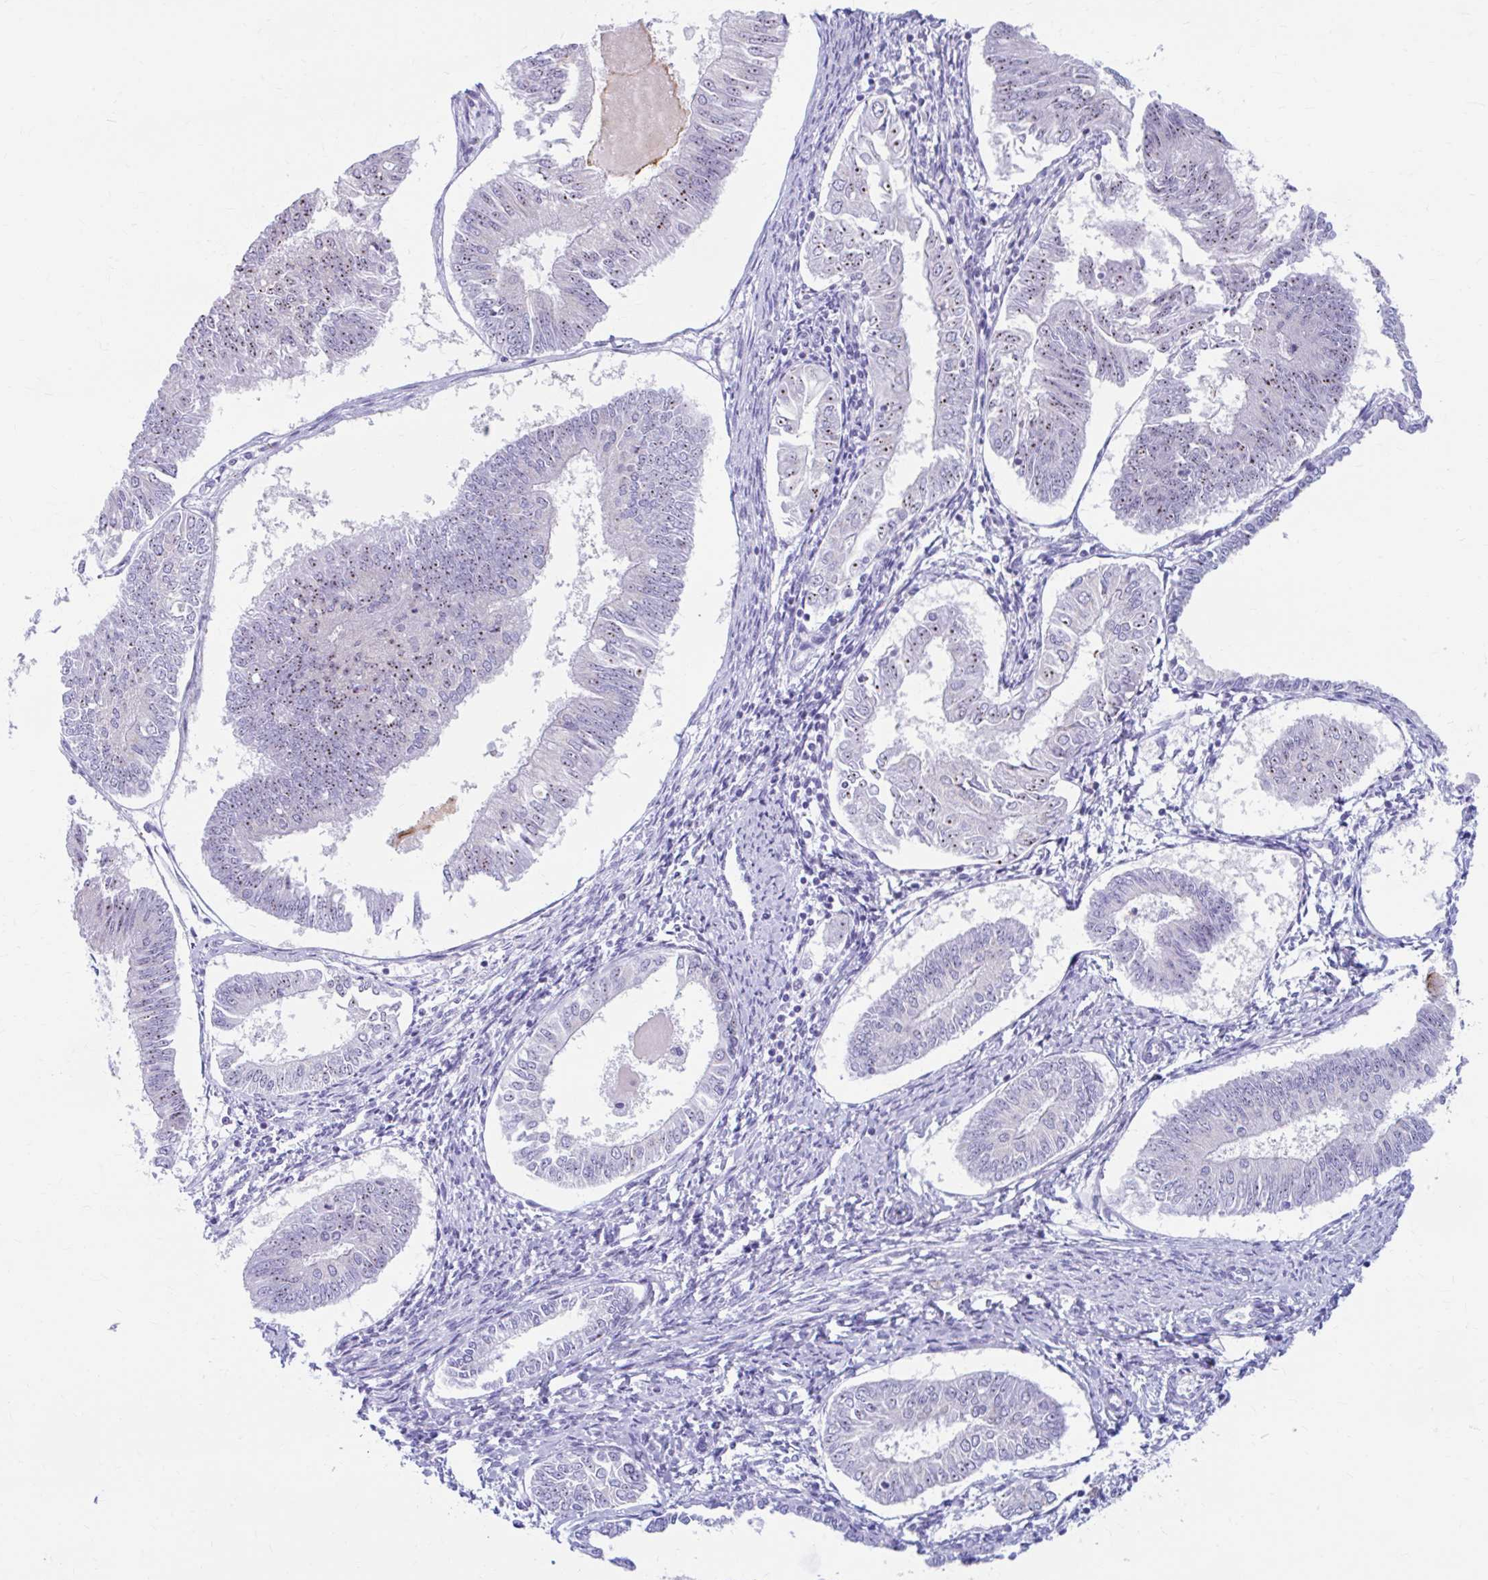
{"staining": {"intensity": "moderate", "quantity": "25%-75%", "location": "nuclear"}, "tissue": "endometrial cancer", "cell_type": "Tumor cells", "image_type": "cancer", "snomed": [{"axis": "morphology", "description": "Adenocarcinoma, NOS"}, {"axis": "topography", "description": "Endometrium"}], "caption": "Protein analysis of endometrial cancer tissue displays moderate nuclear expression in approximately 25%-75% of tumor cells. (Brightfield microscopy of DAB IHC at high magnification).", "gene": "FTSJ3", "patient": {"sex": "female", "age": 58}}